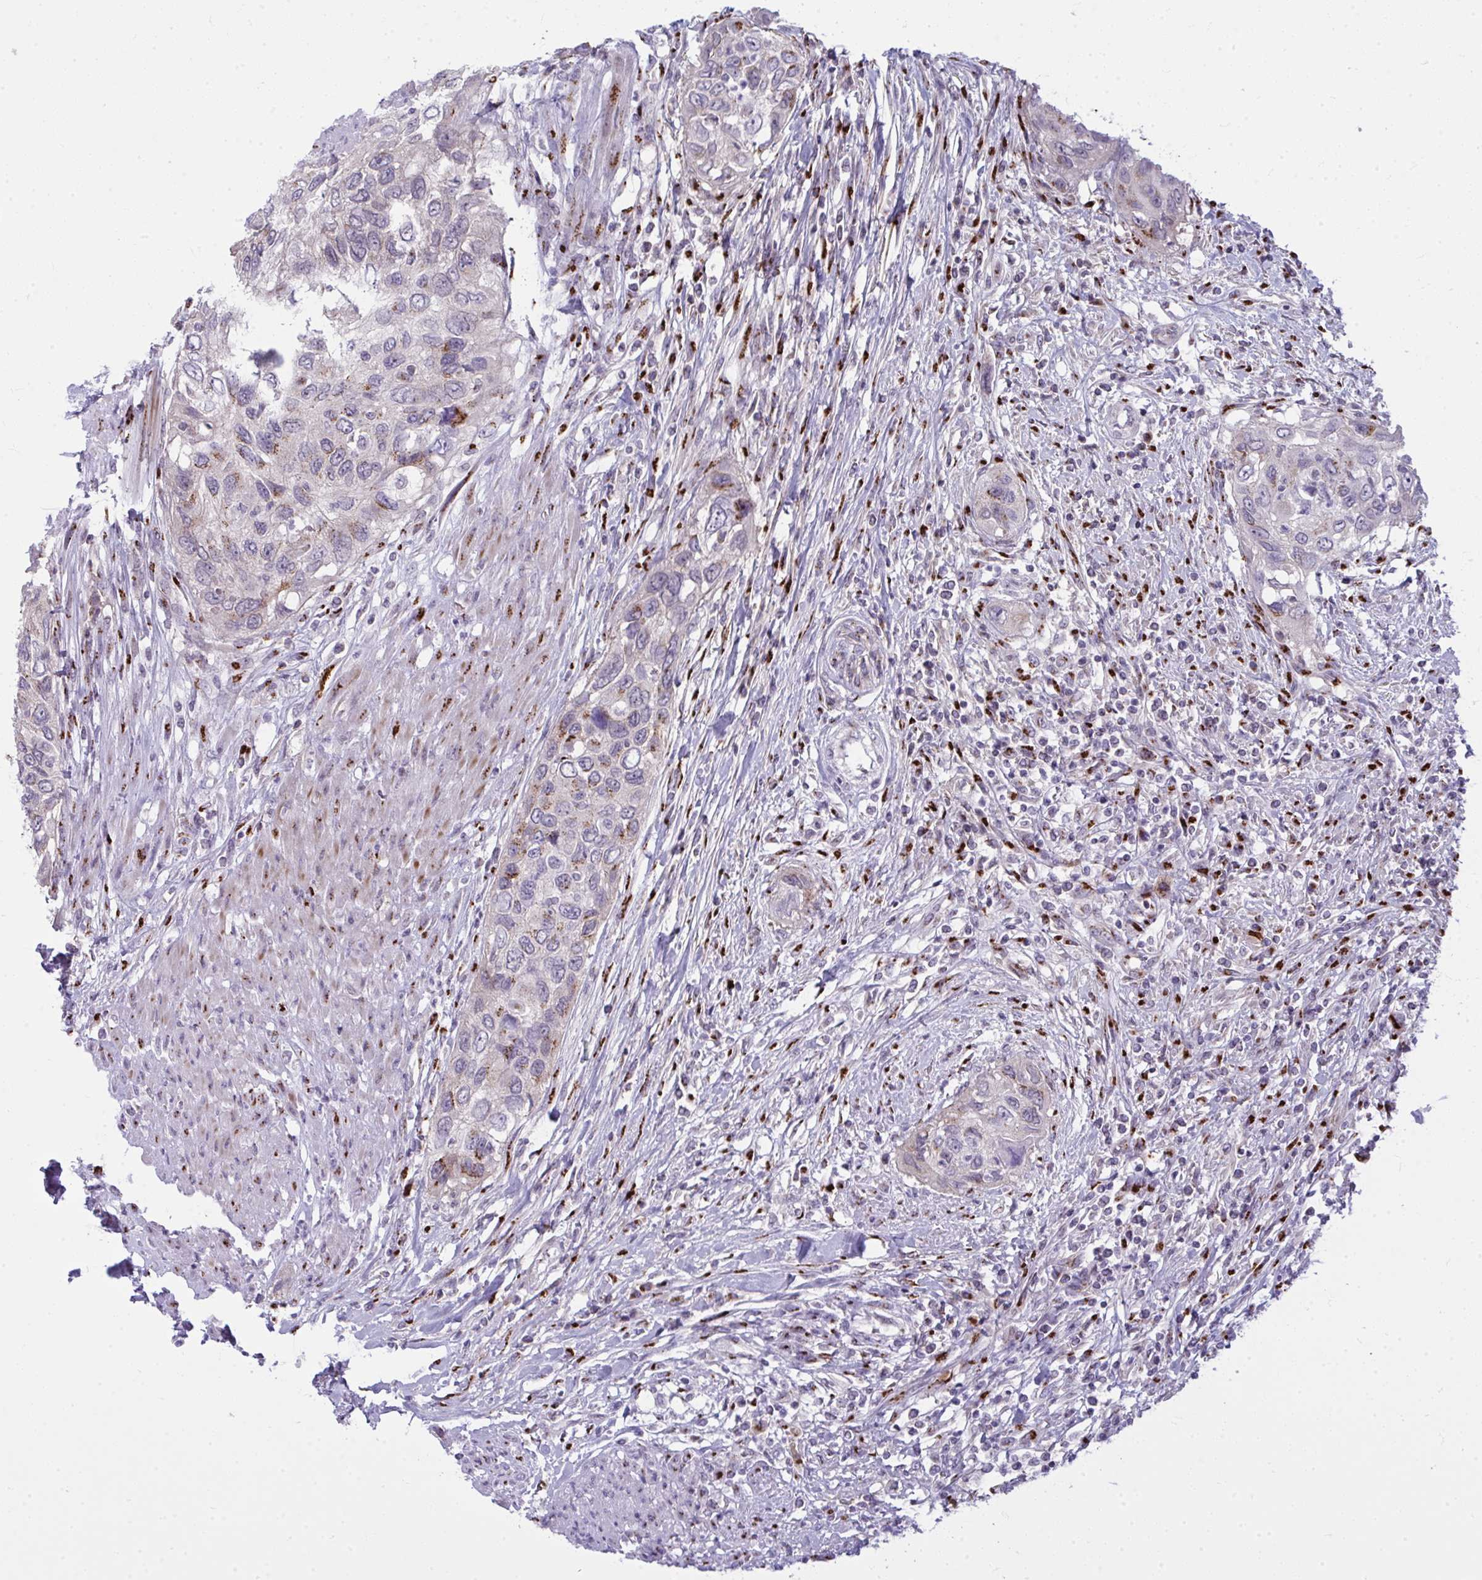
{"staining": {"intensity": "moderate", "quantity": "<25%", "location": "cytoplasmic/membranous"}, "tissue": "urothelial cancer", "cell_type": "Tumor cells", "image_type": "cancer", "snomed": [{"axis": "morphology", "description": "Urothelial carcinoma, High grade"}, {"axis": "topography", "description": "Urinary bladder"}], "caption": "Brown immunohistochemical staining in human high-grade urothelial carcinoma demonstrates moderate cytoplasmic/membranous positivity in about <25% of tumor cells. The staining is performed using DAB (3,3'-diaminobenzidine) brown chromogen to label protein expression. The nuclei are counter-stained blue using hematoxylin.", "gene": "DTX4", "patient": {"sex": "female", "age": 60}}